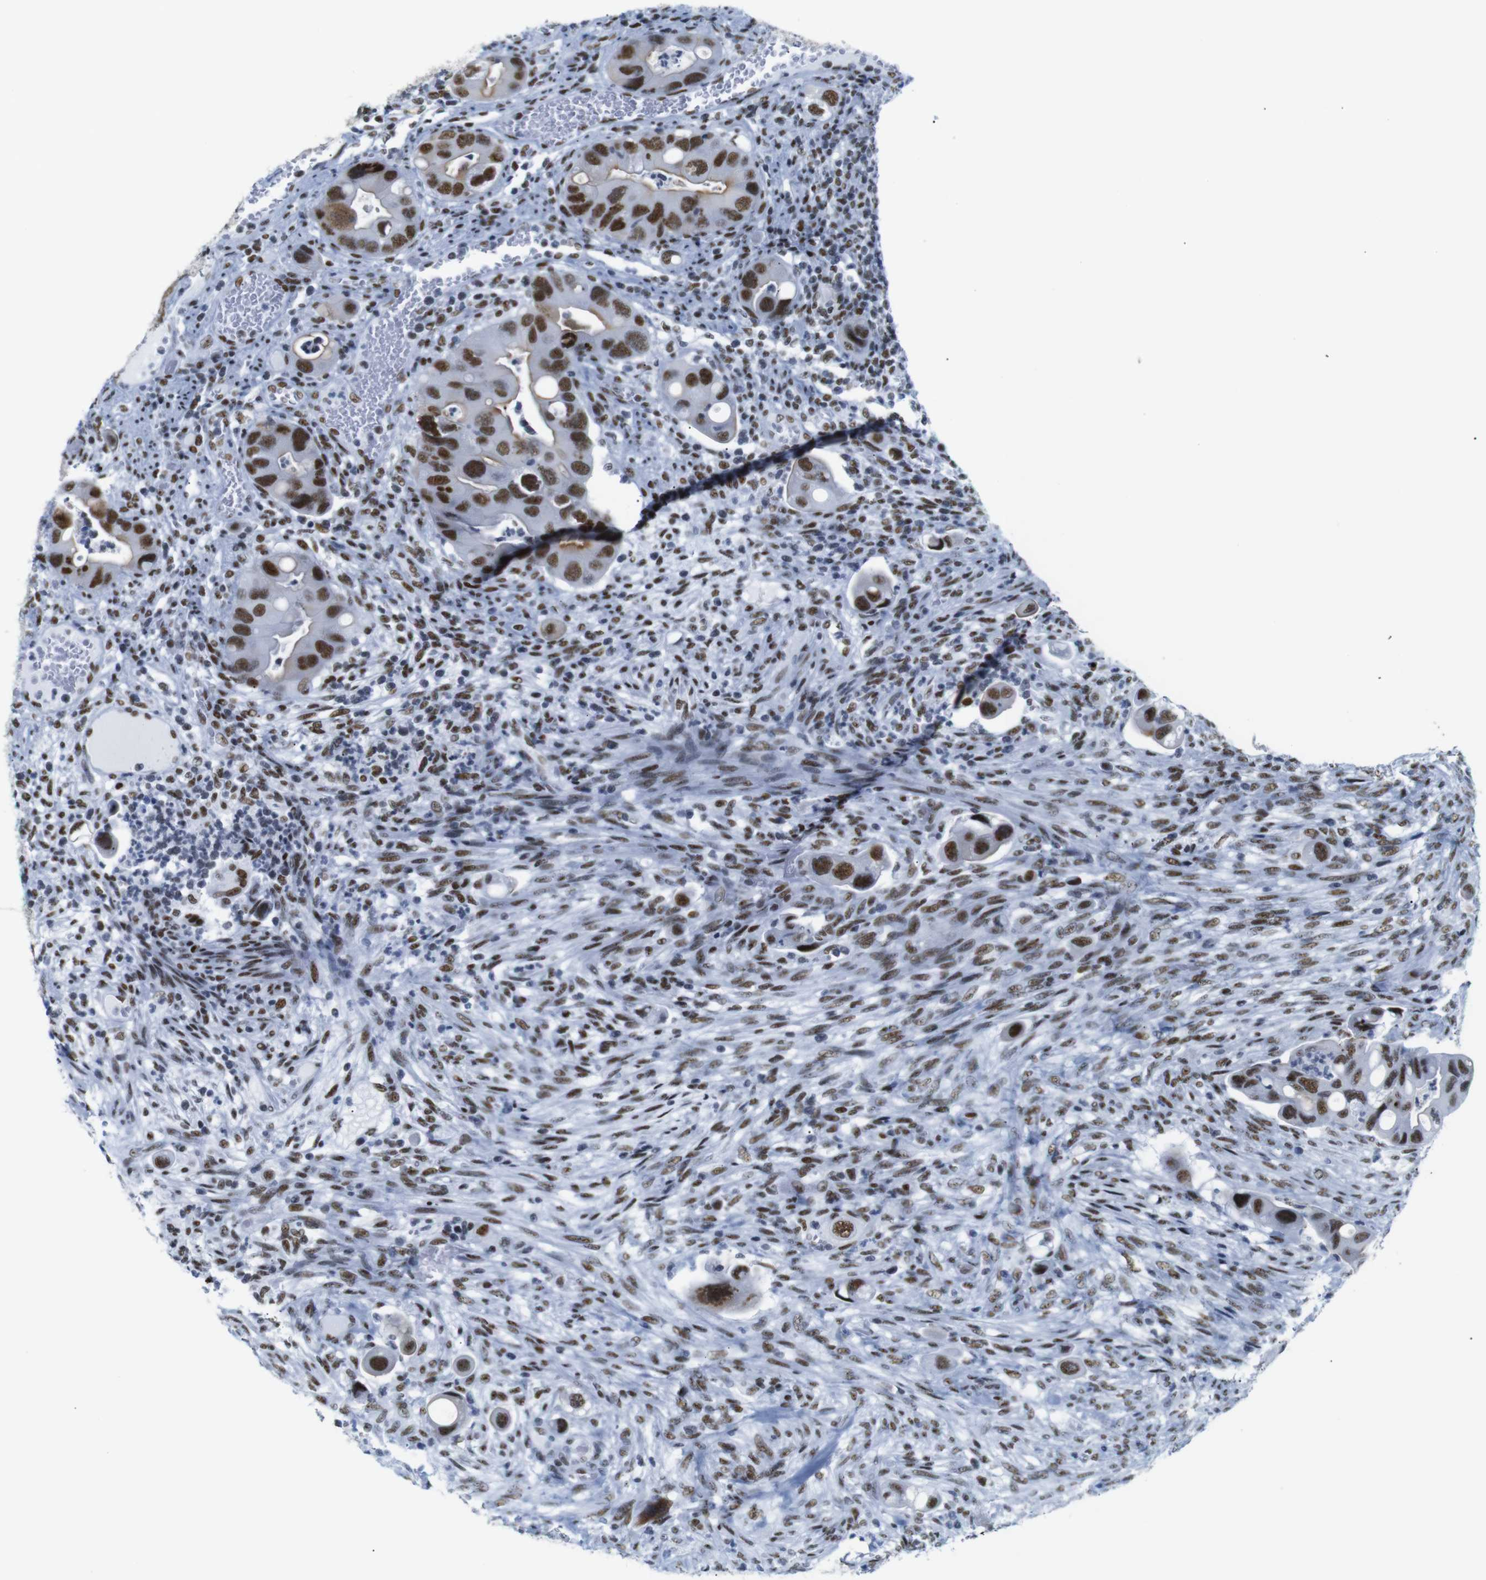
{"staining": {"intensity": "strong", "quantity": ">75%", "location": "nuclear"}, "tissue": "colorectal cancer", "cell_type": "Tumor cells", "image_type": "cancer", "snomed": [{"axis": "morphology", "description": "Adenocarcinoma, NOS"}, {"axis": "topography", "description": "Rectum"}], "caption": "Immunohistochemistry (IHC) of human colorectal adenocarcinoma demonstrates high levels of strong nuclear expression in approximately >75% of tumor cells.", "gene": "TRA2B", "patient": {"sex": "female", "age": 57}}